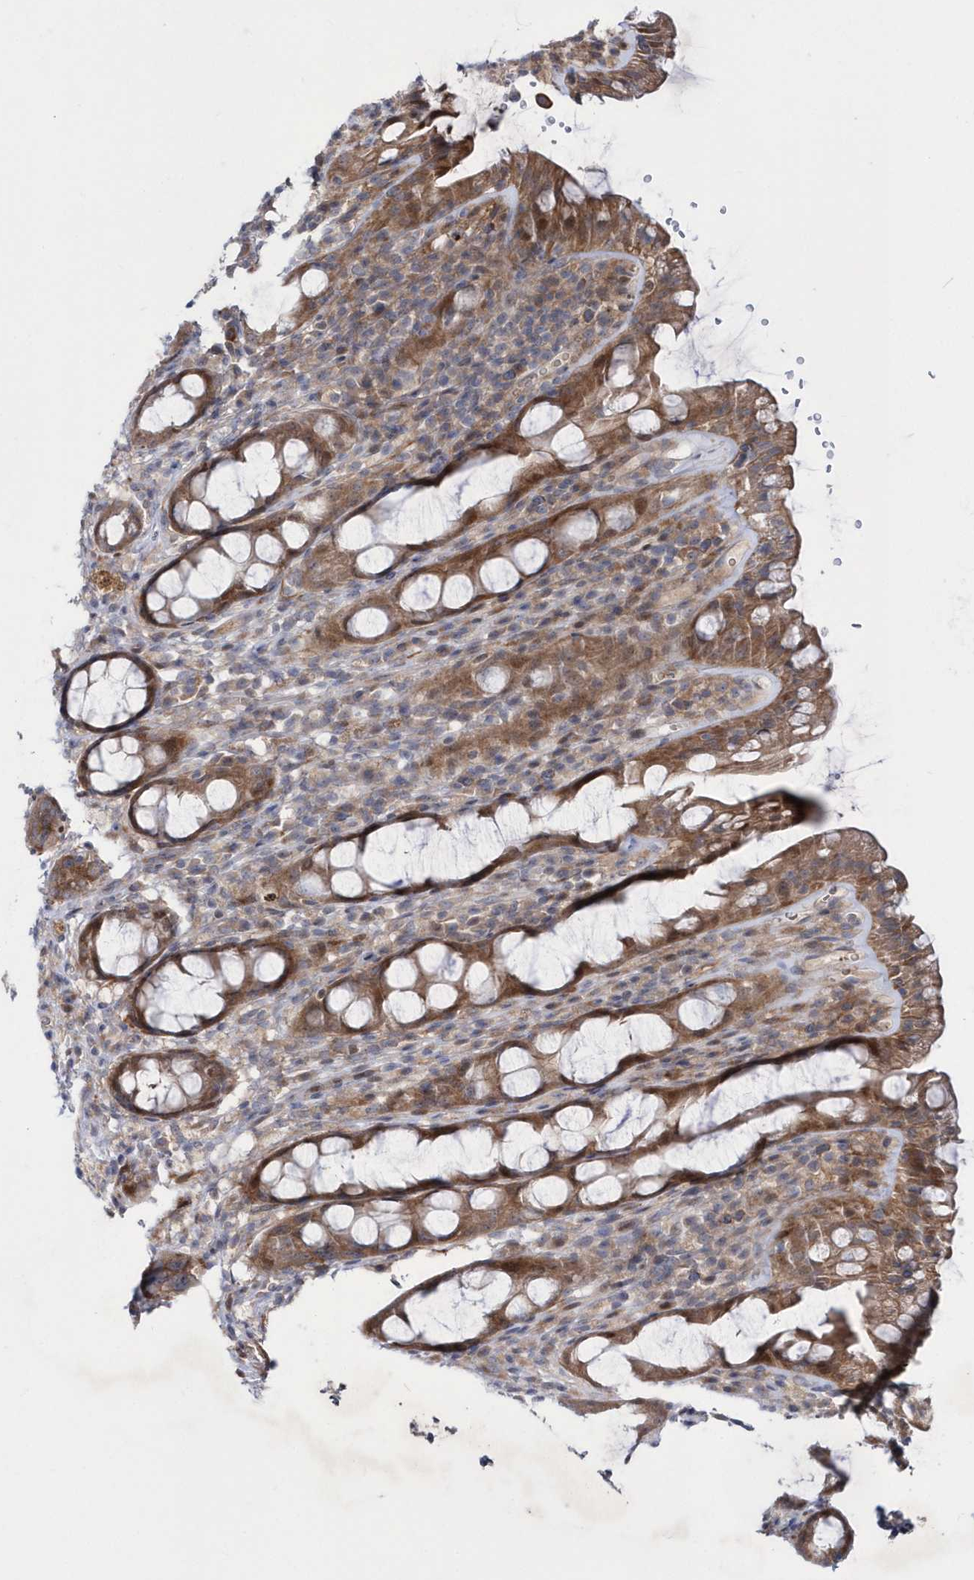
{"staining": {"intensity": "moderate", "quantity": ">75%", "location": "cytoplasmic/membranous"}, "tissue": "rectum", "cell_type": "Glandular cells", "image_type": "normal", "snomed": [{"axis": "morphology", "description": "Normal tissue, NOS"}, {"axis": "topography", "description": "Rectum"}], "caption": "Immunohistochemical staining of unremarkable human rectum shows moderate cytoplasmic/membranous protein staining in about >75% of glandular cells. The protein is shown in brown color, while the nuclei are stained blue.", "gene": "DSPP", "patient": {"sex": "male", "age": 44}}